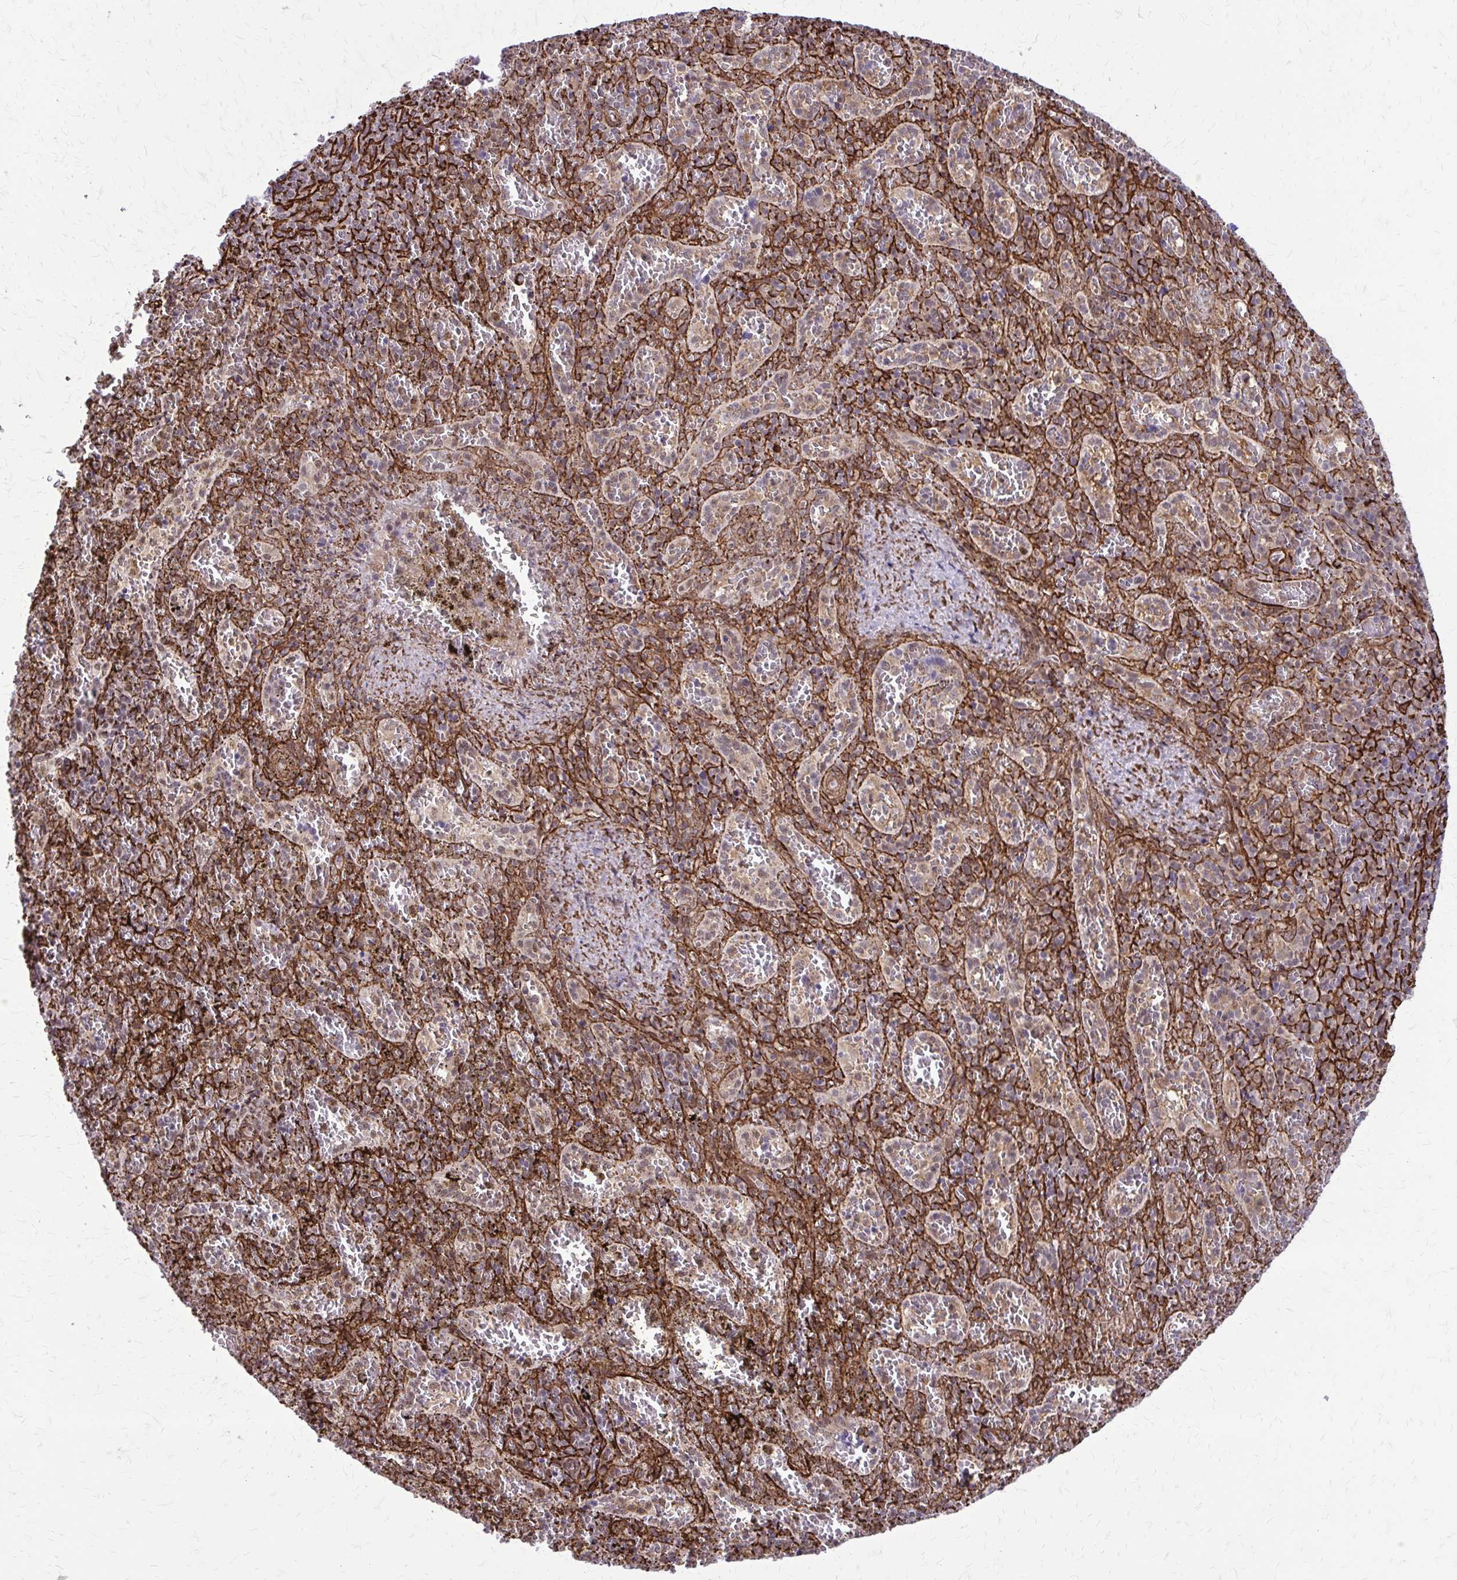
{"staining": {"intensity": "weak", "quantity": "<25%", "location": "nuclear"}, "tissue": "spleen", "cell_type": "Cells in red pulp", "image_type": "normal", "snomed": [{"axis": "morphology", "description": "Normal tissue, NOS"}, {"axis": "topography", "description": "Spleen"}], "caption": "Micrograph shows no protein positivity in cells in red pulp of normal spleen.", "gene": "NRBF2", "patient": {"sex": "female", "age": 50}}